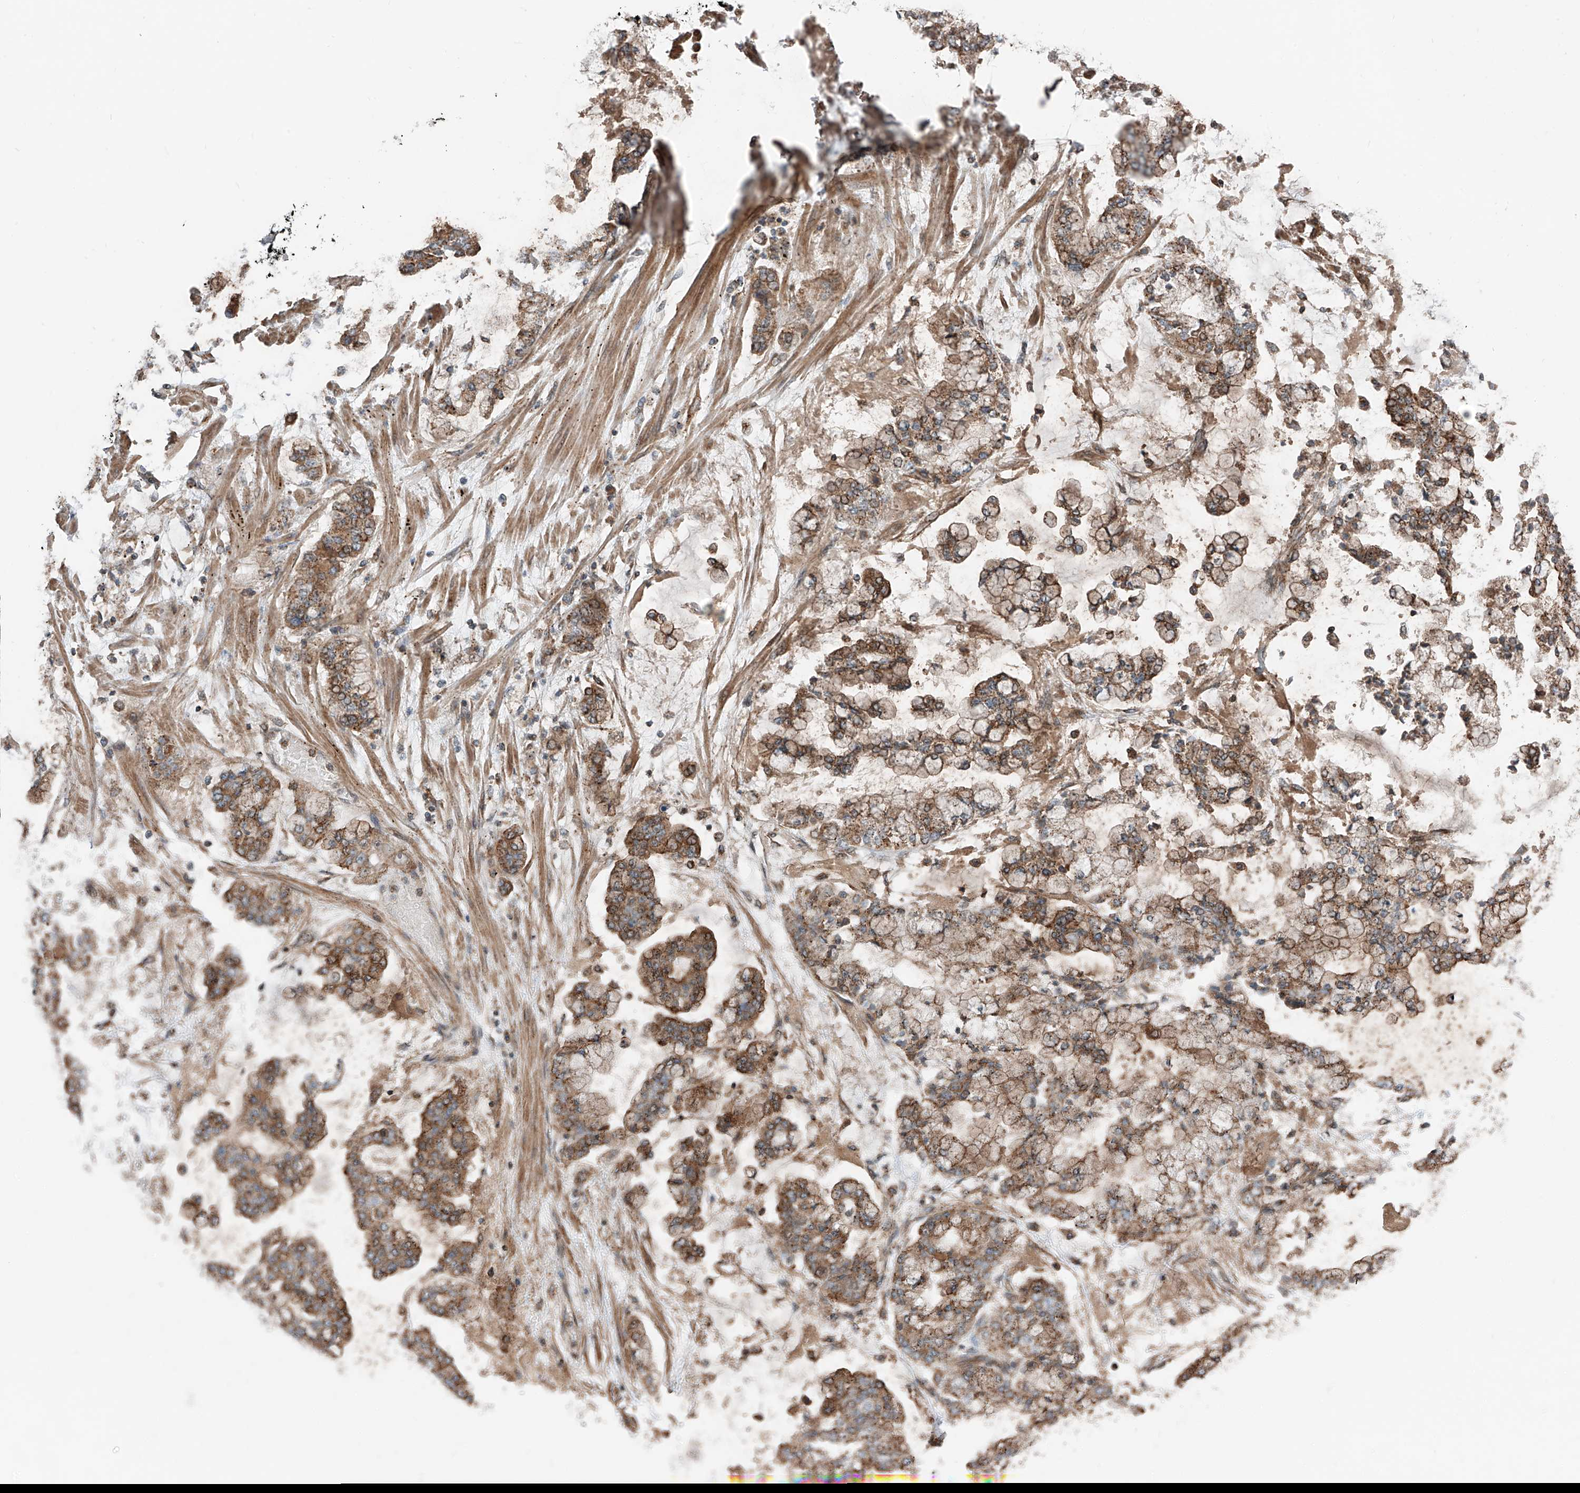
{"staining": {"intensity": "moderate", "quantity": ">75%", "location": "cytoplasmic/membranous"}, "tissue": "stomach cancer", "cell_type": "Tumor cells", "image_type": "cancer", "snomed": [{"axis": "morphology", "description": "Normal tissue, NOS"}, {"axis": "morphology", "description": "Adenocarcinoma, NOS"}, {"axis": "topography", "description": "Stomach, upper"}, {"axis": "topography", "description": "Stomach"}], "caption": "Stomach cancer (adenocarcinoma) was stained to show a protein in brown. There is medium levels of moderate cytoplasmic/membranous expression in approximately >75% of tumor cells.", "gene": "CEP162", "patient": {"sex": "male", "age": 76}}